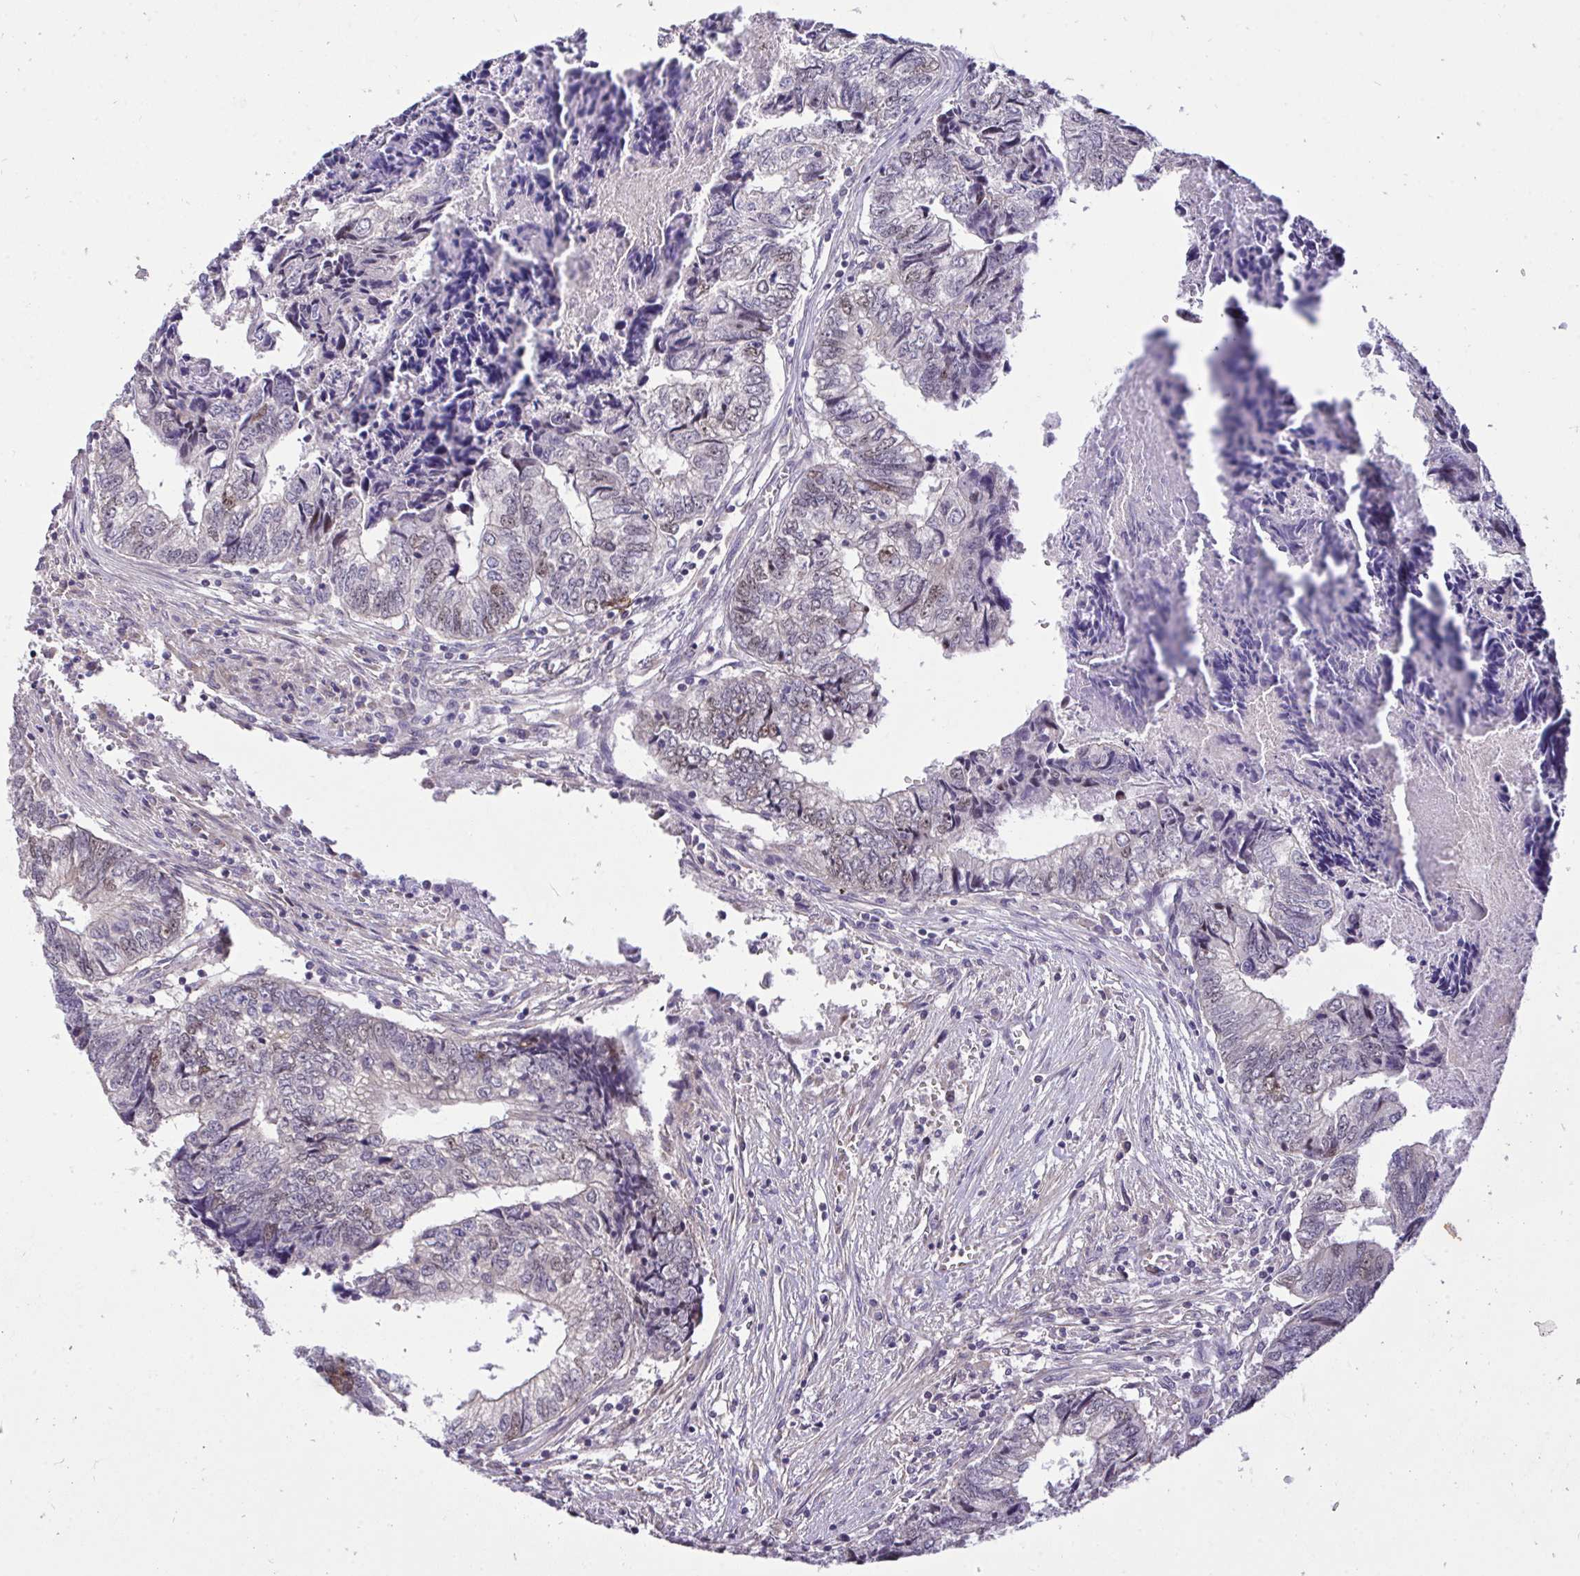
{"staining": {"intensity": "weak", "quantity": "<25%", "location": "nuclear"}, "tissue": "colorectal cancer", "cell_type": "Tumor cells", "image_type": "cancer", "snomed": [{"axis": "morphology", "description": "Adenocarcinoma, NOS"}, {"axis": "topography", "description": "Colon"}], "caption": "Adenocarcinoma (colorectal) was stained to show a protein in brown. There is no significant positivity in tumor cells.", "gene": "C19orf54", "patient": {"sex": "male", "age": 86}}